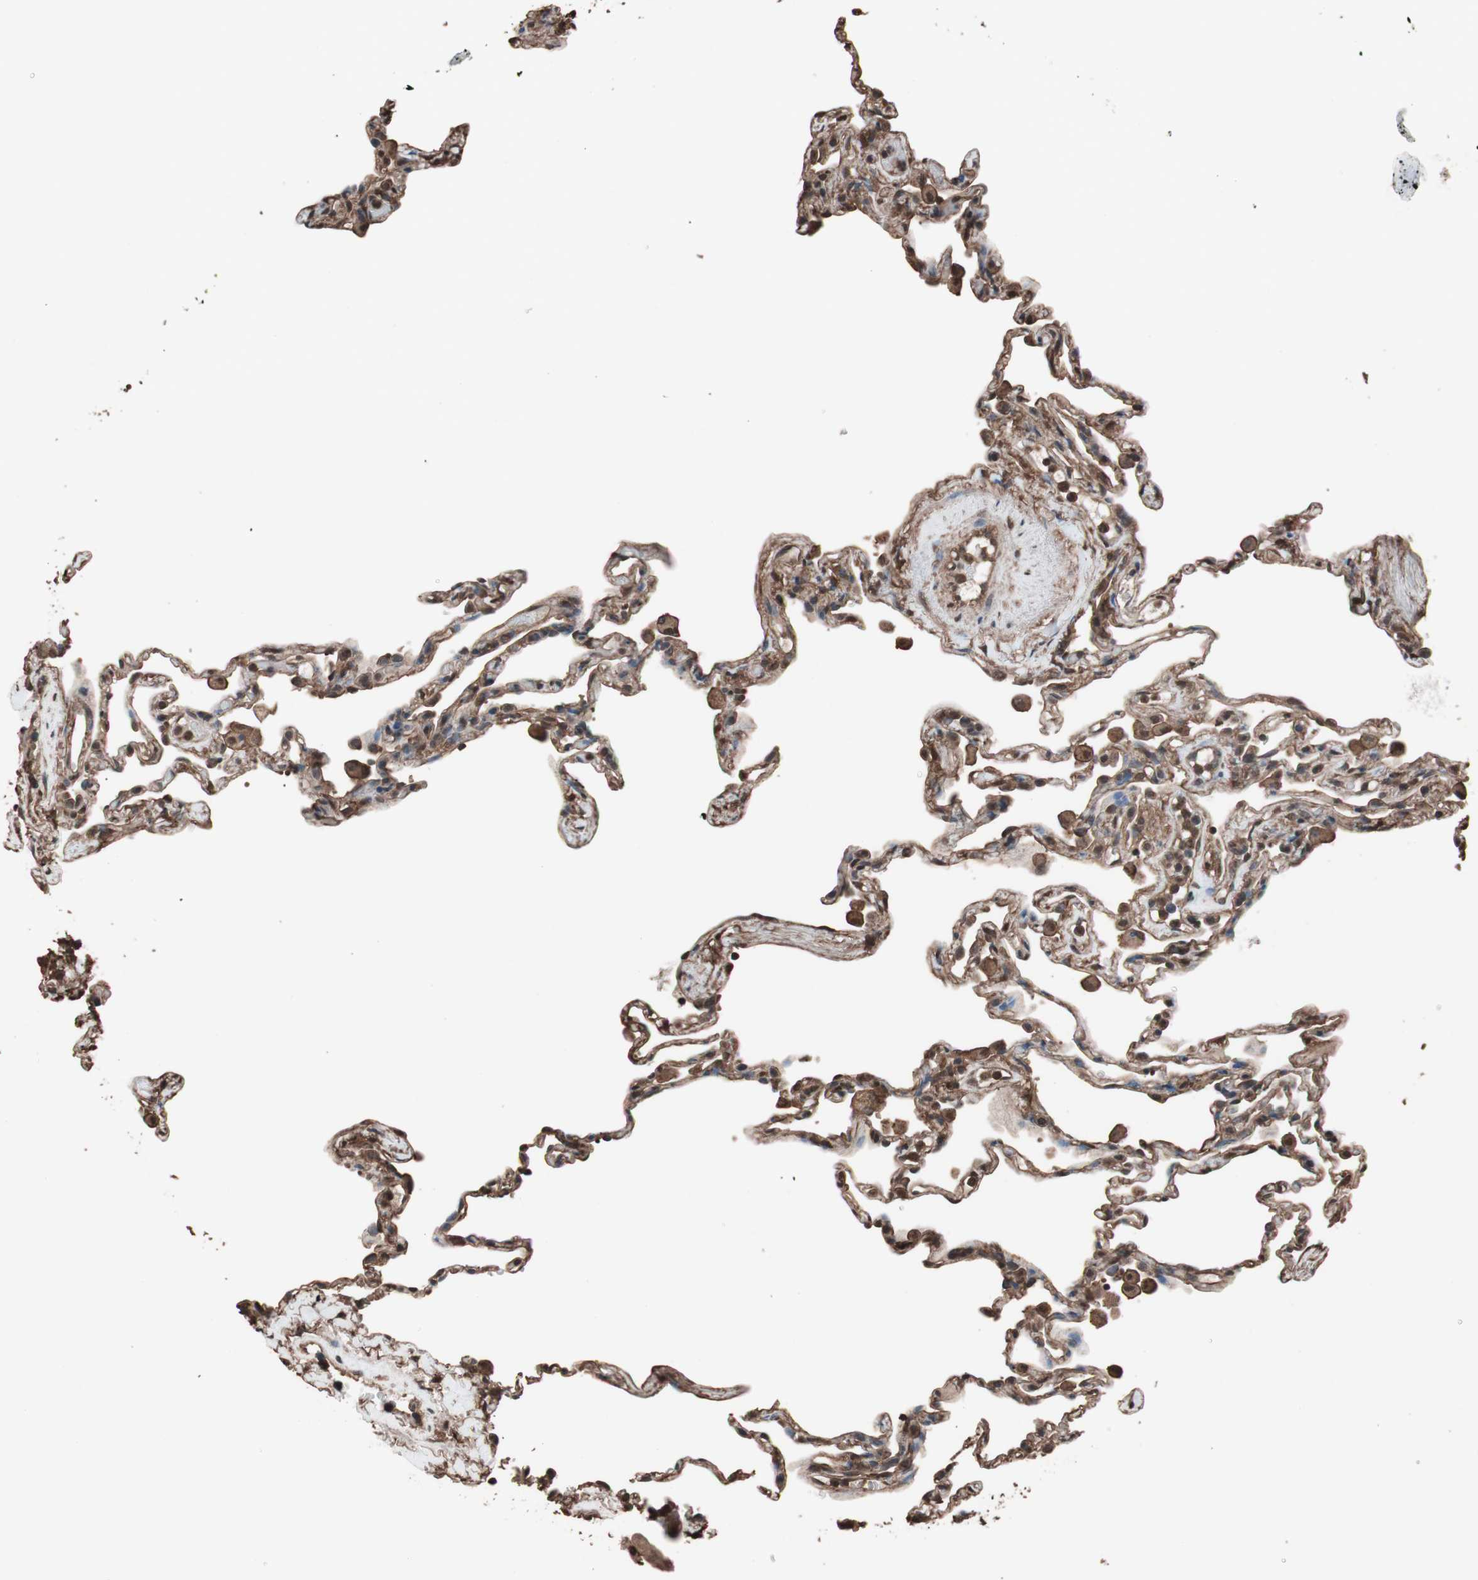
{"staining": {"intensity": "moderate", "quantity": "25%-75%", "location": "cytoplasmic/membranous"}, "tissue": "lung", "cell_type": "Alveolar cells", "image_type": "normal", "snomed": [{"axis": "morphology", "description": "Normal tissue, NOS"}, {"axis": "topography", "description": "Lung"}], "caption": "The immunohistochemical stain highlights moderate cytoplasmic/membranous expression in alveolar cells of benign lung.", "gene": "CALM2", "patient": {"sex": "male", "age": 59}}